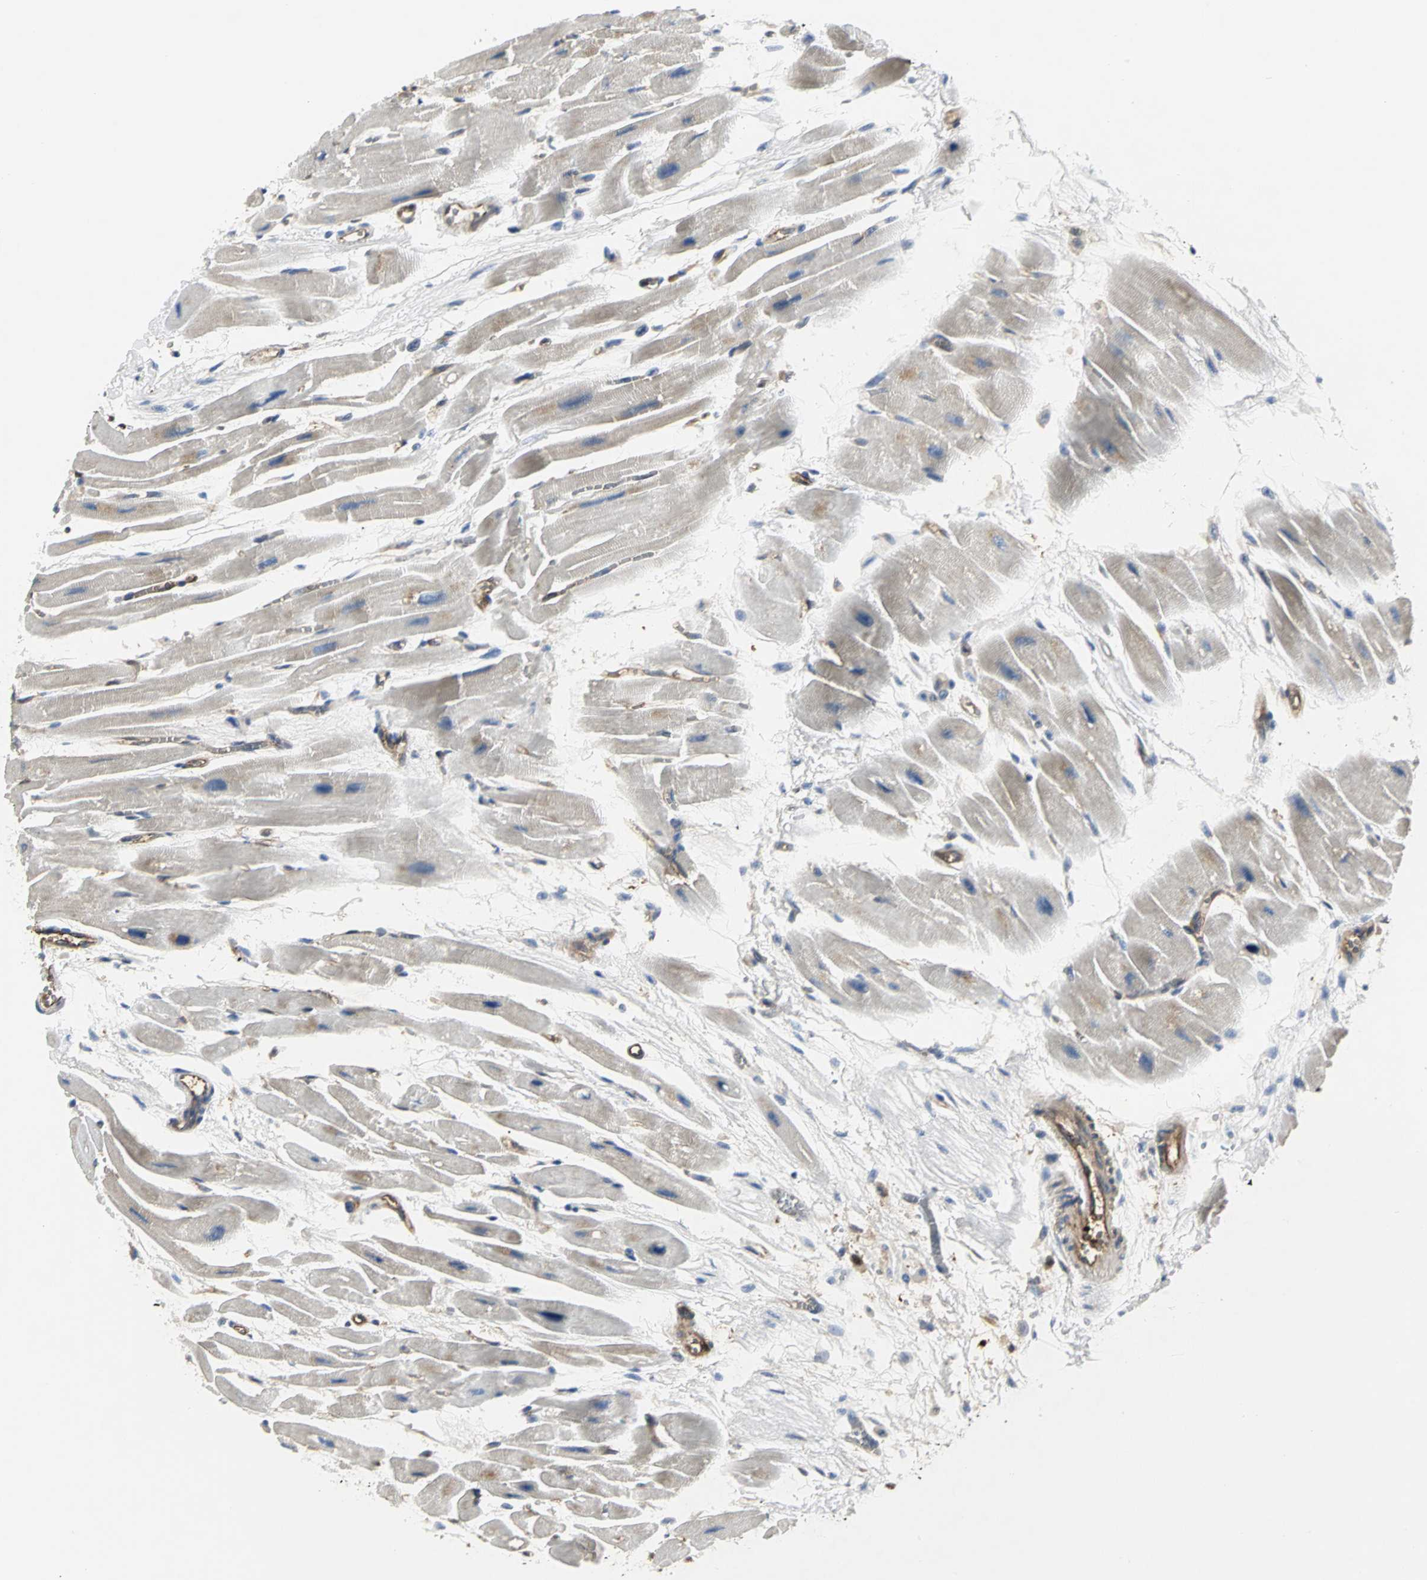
{"staining": {"intensity": "weak", "quantity": "25%-75%", "location": "cytoplasmic/membranous"}, "tissue": "heart muscle", "cell_type": "Cardiomyocytes", "image_type": "normal", "snomed": [{"axis": "morphology", "description": "Normal tissue, NOS"}, {"axis": "topography", "description": "Heart"}], "caption": "Immunohistochemistry (IHC) staining of benign heart muscle, which reveals low levels of weak cytoplasmic/membranous expression in approximately 25%-75% of cardiomyocytes indicating weak cytoplasmic/membranous protein expression. The staining was performed using DAB (3,3'-diaminobenzidine) (brown) for protein detection and nuclei were counterstained in hematoxylin (blue).", "gene": "CHRNB1", "patient": {"sex": "female", "age": 54}}